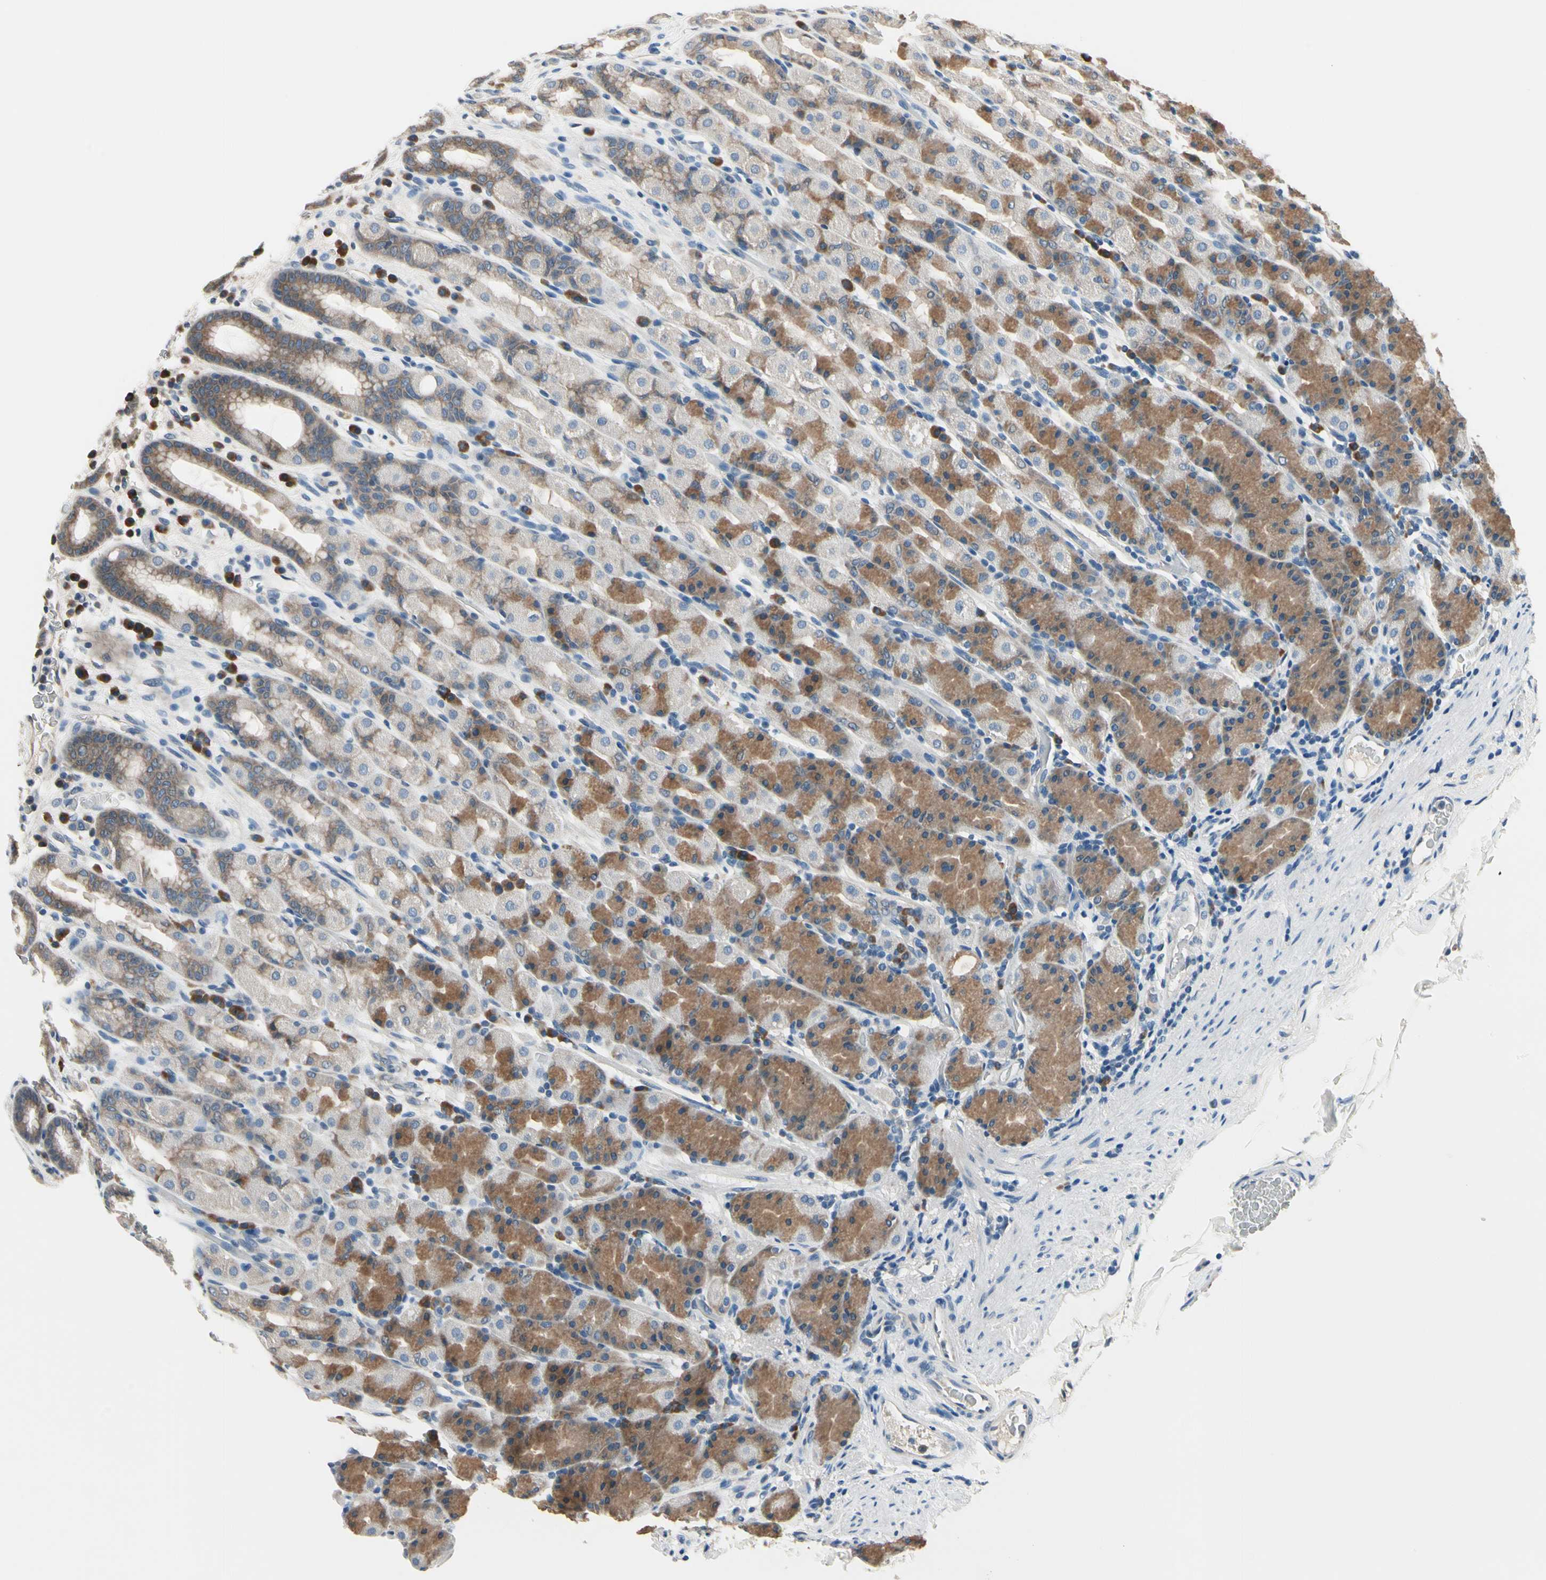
{"staining": {"intensity": "moderate", "quantity": "25%-75%", "location": "cytoplasmic/membranous"}, "tissue": "stomach", "cell_type": "Glandular cells", "image_type": "normal", "snomed": [{"axis": "morphology", "description": "Normal tissue, NOS"}, {"axis": "topography", "description": "Stomach, upper"}], "caption": "High-power microscopy captured an IHC image of normal stomach, revealing moderate cytoplasmic/membranous positivity in approximately 25%-75% of glandular cells.", "gene": "SELENOK", "patient": {"sex": "male", "age": 68}}